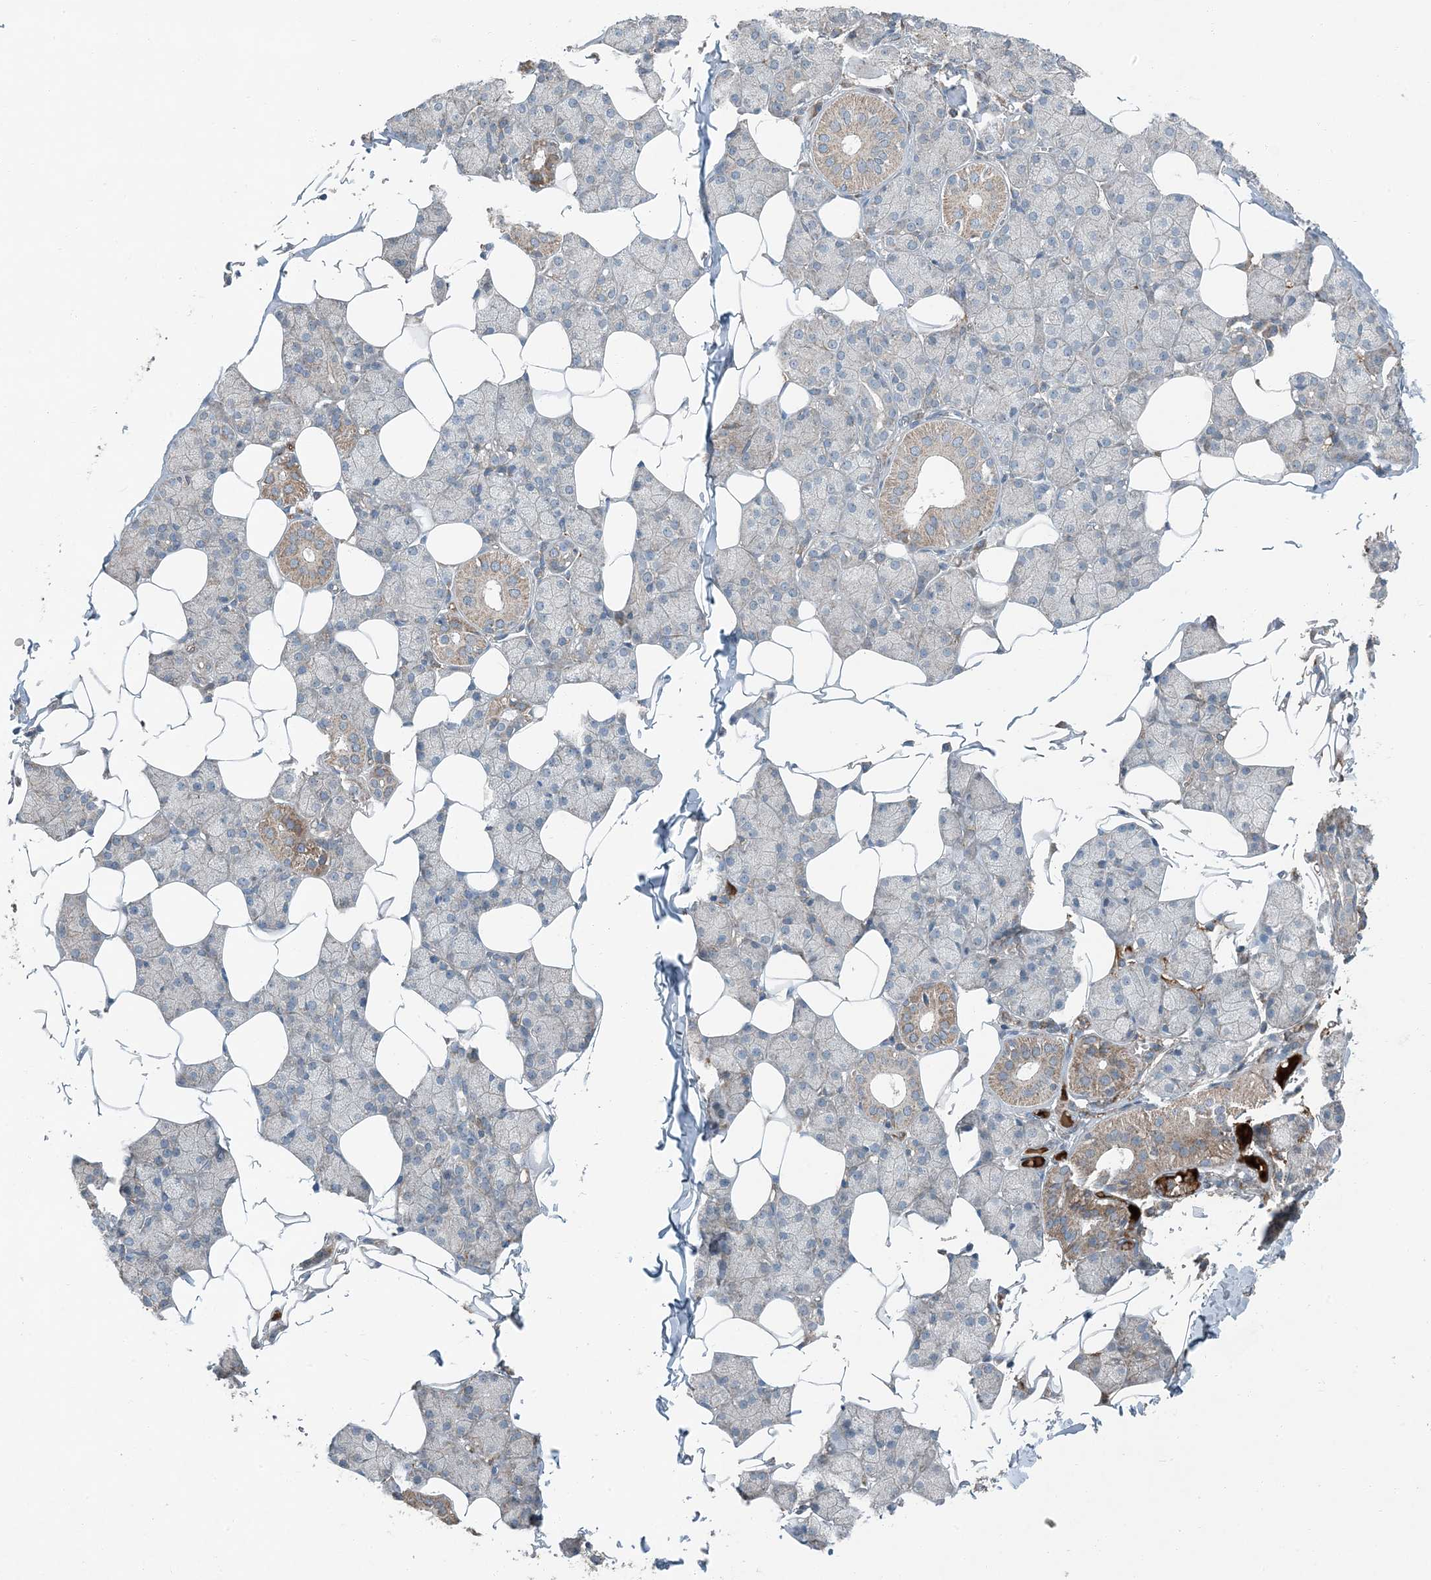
{"staining": {"intensity": "moderate", "quantity": "<25%", "location": "cytoplasmic/membranous"}, "tissue": "salivary gland", "cell_type": "Glandular cells", "image_type": "normal", "snomed": [{"axis": "morphology", "description": "Normal tissue, NOS"}, {"axis": "topography", "description": "Salivary gland"}], "caption": "Normal salivary gland demonstrates moderate cytoplasmic/membranous positivity in about <25% of glandular cells (DAB IHC with brightfield microscopy, high magnification)..", "gene": "APOM", "patient": {"sex": "female", "age": 33}}